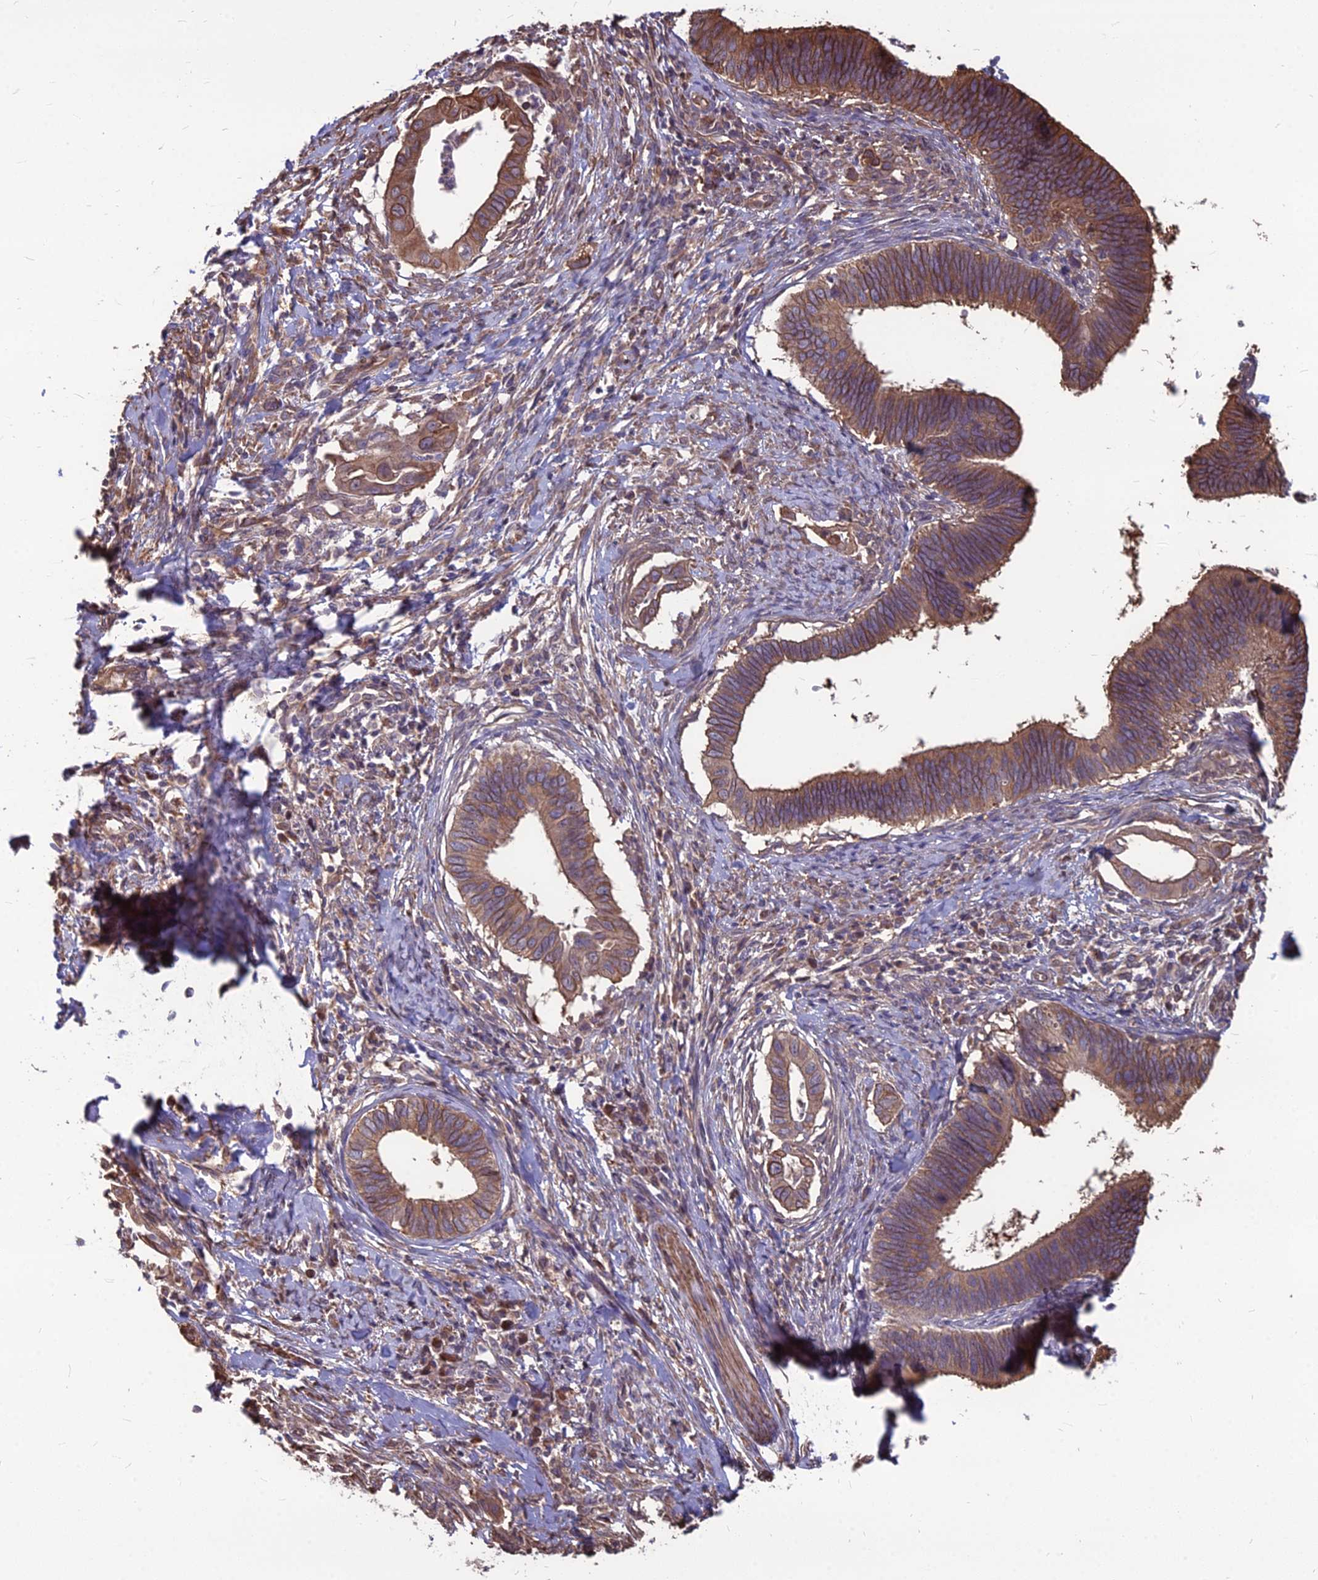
{"staining": {"intensity": "moderate", "quantity": ">75%", "location": "cytoplasmic/membranous"}, "tissue": "cervical cancer", "cell_type": "Tumor cells", "image_type": "cancer", "snomed": [{"axis": "morphology", "description": "Adenocarcinoma, NOS"}, {"axis": "topography", "description": "Cervix"}], "caption": "An image of human cervical adenocarcinoma stained for a protein reveals moderate cytoplasmic/membranous brown staining in tumor cells.", "gene": "LSM6", "patient": {"sex": "female", "age": 42}}